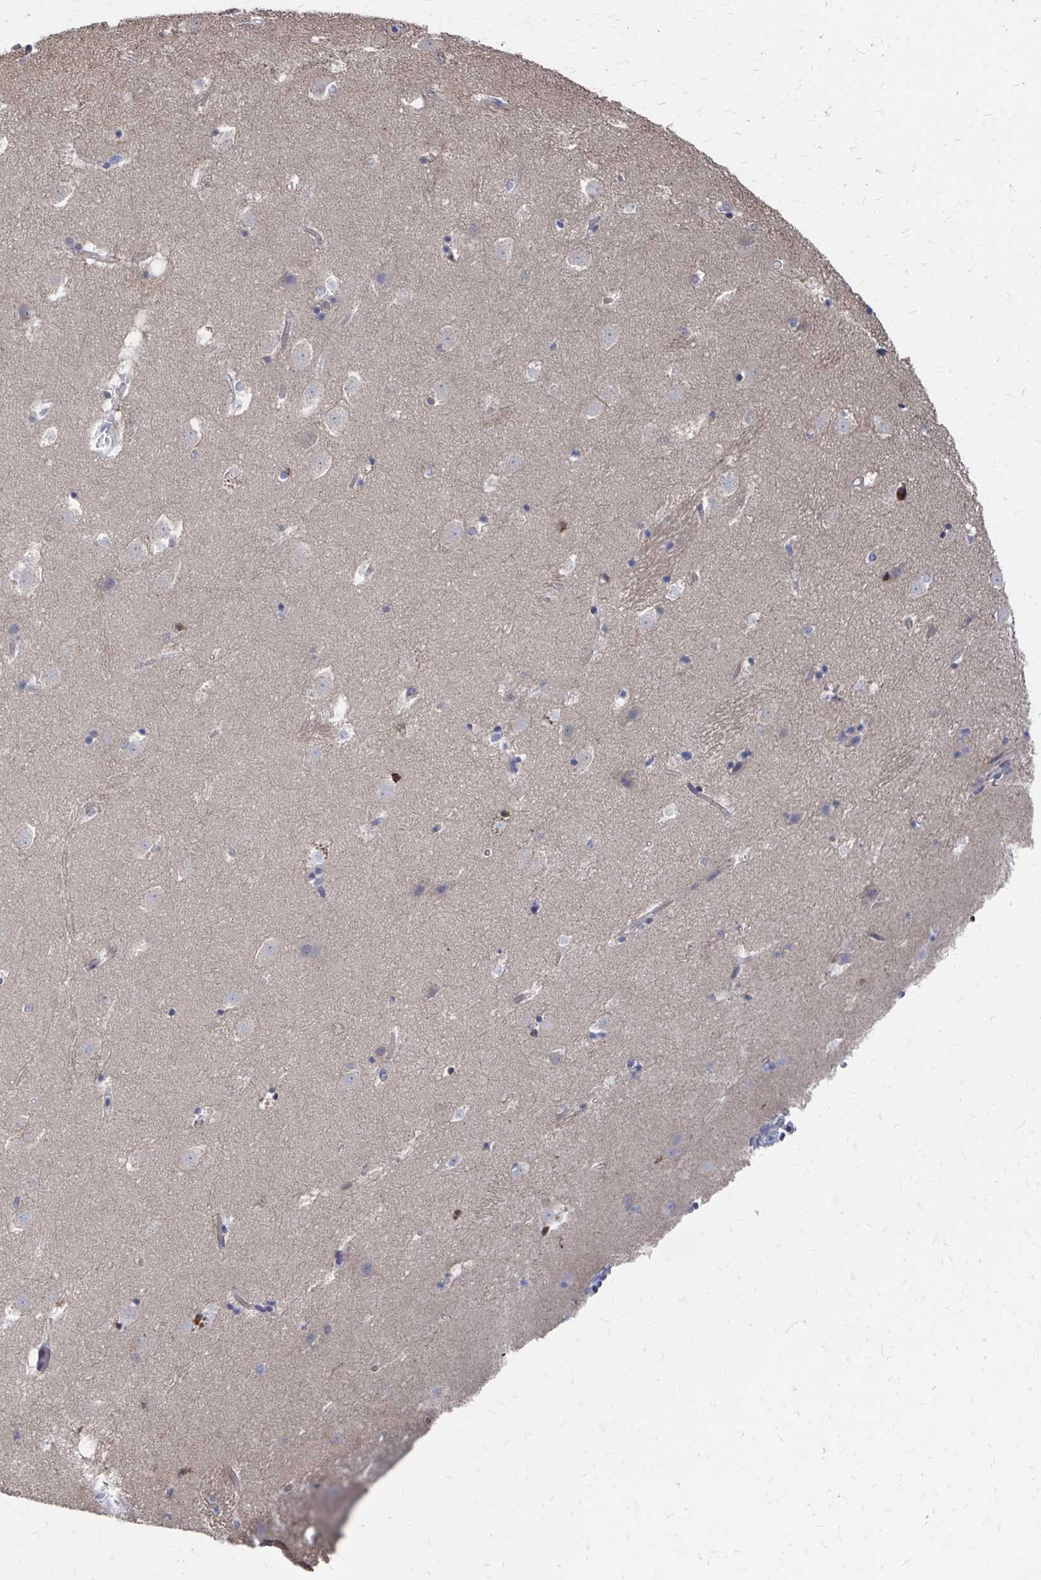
{"staining": {"intensity": "negative", "quantity": "none", "location": "none"}, "tissue": "caudate", "cell_type": "Glial cells", "image_type": "normal", "snomed": [{"axis": "morphology", "description": "Normal tissue, NOS"}, {"axis": "topography", "description": "Lateral ventricle wall"}], "caption": "Immunohistochemistry of normal human caudate shows no expression in glial cells. (Stains: DAB (3,3'-diaminobenzidine) immunohistochemistry (IHC) with hematoxylin counter stain, Microscopy: brightfield microscopy at high magnification).", "gene": "PLEKHG7", "patient": {"sex": "male", "age": 37}}